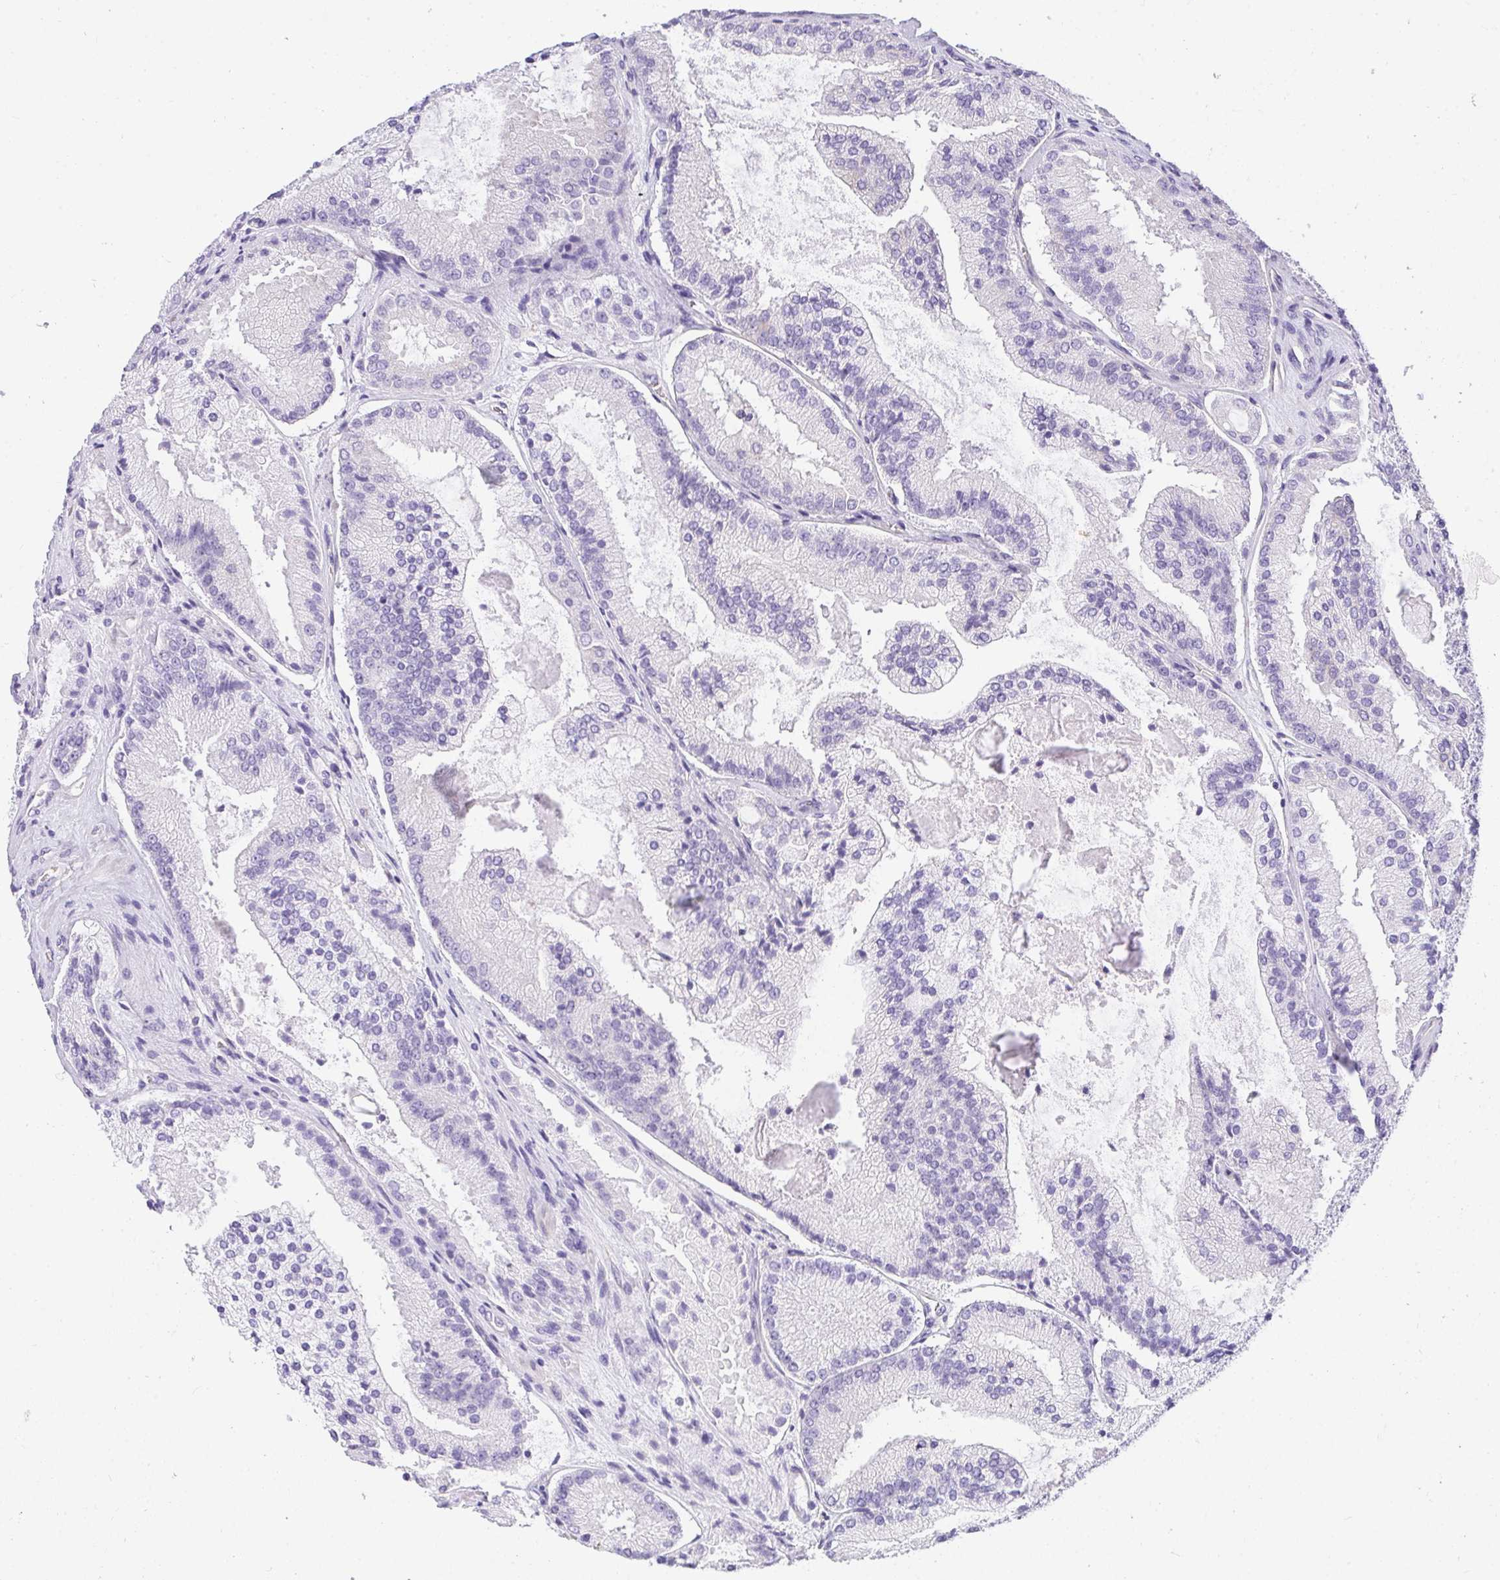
{"staining": {"intensity": "negative", "quantity": "none", "location": "none"}, "tissue": "prostate cancer", "cell_type": "Tumor cells", "image_type": "cancer", "snomed": [{"axis": "morphology", "description": "Adenocarcinoma, High grade"}, {"axis": "topography", "description": "Prostate"}], "caption": "This is an immunohistochemistry (IHC) photomicrograph of prostate cancer (adenocarcinoma (high-grade)). There is no positivity in tumor cells.", "gene": "PLPPR3", "patient": {"sex": "male", "age": 73}}